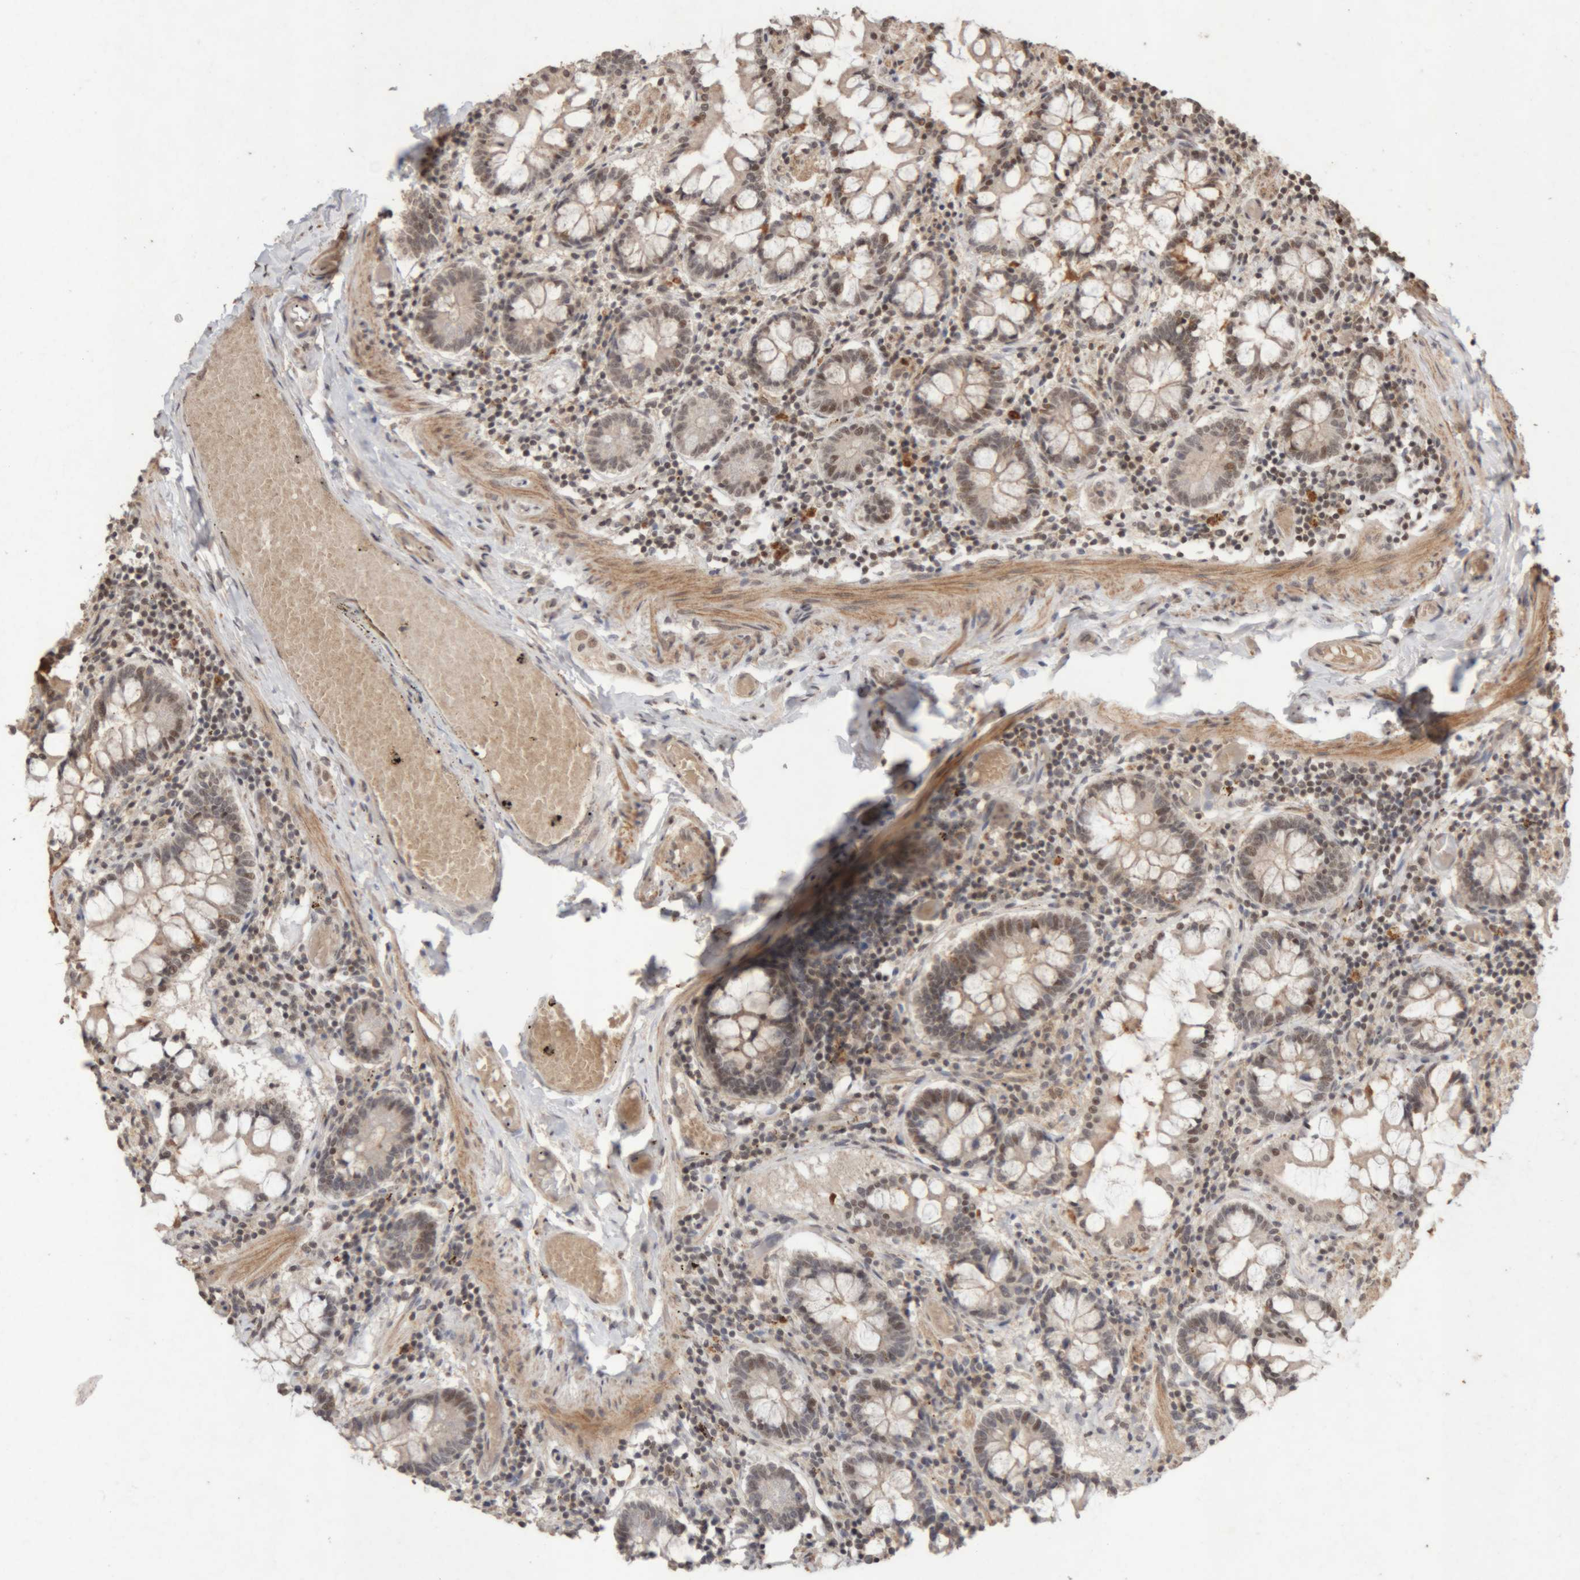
{"staining": {"intensity": "moderate", "quantity": ">75%", "location": "cytoplasmic/membranous,nuclear"}, "tissue": "small intestine", "cell_type": "Glandular cells", "image_type": "normal", "snomed": [{"axis": "morphology", "description": "Normal tissue, NOS"}, {"axis": "topography", "description": "Small intestine"}], "caption": "A medium amount of moderate cytoplasmic/membranous,nuclear expression is present in approximately >75% of glandular cells in benign small intestine. Using DAB (brown) and hematoxylin (blue) stains, captured at high magnification using brightfield microscopy.", "gene": "KEAP1", "patient": {"sex": "male", "age": 41}}